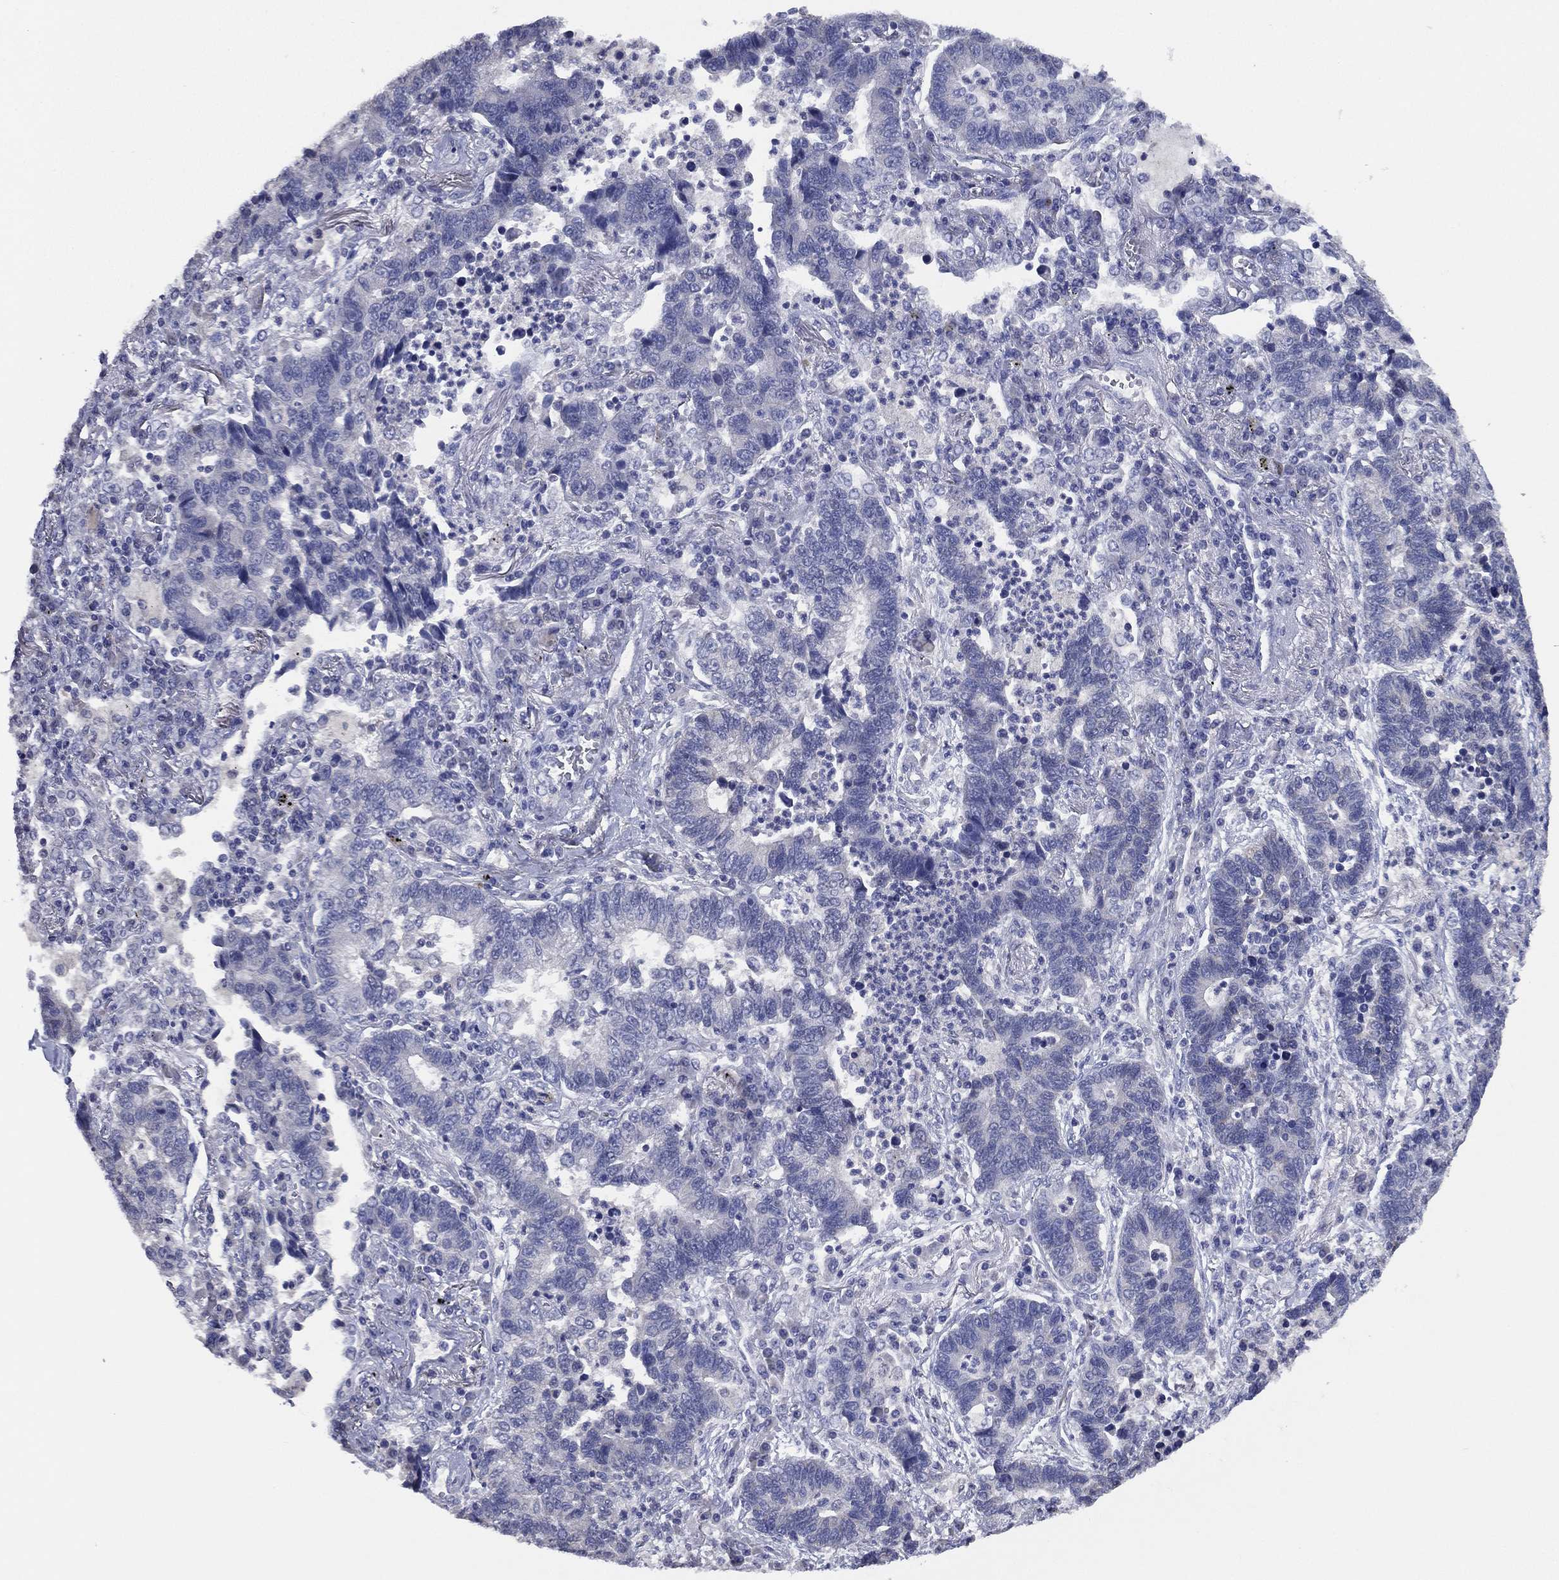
{"staining": {"intensity": "negative", "quantity": "none", "location": "none"}, "tissue": "lung cancer", "cell_type": "Tumor cells", "image_type": "cancer", "snomed": [{"axis": "morphology", "description": "Adenocarcinoma, NOS"}, {"axis": "topography", "description": "Lung"}], "caption": "Immunohistochemical staining of lung adenocarcinoma reveals no significant expression in tumor cells.", "gene": "TFAP2A", "patient": {"sex": "female", "age": 57}}